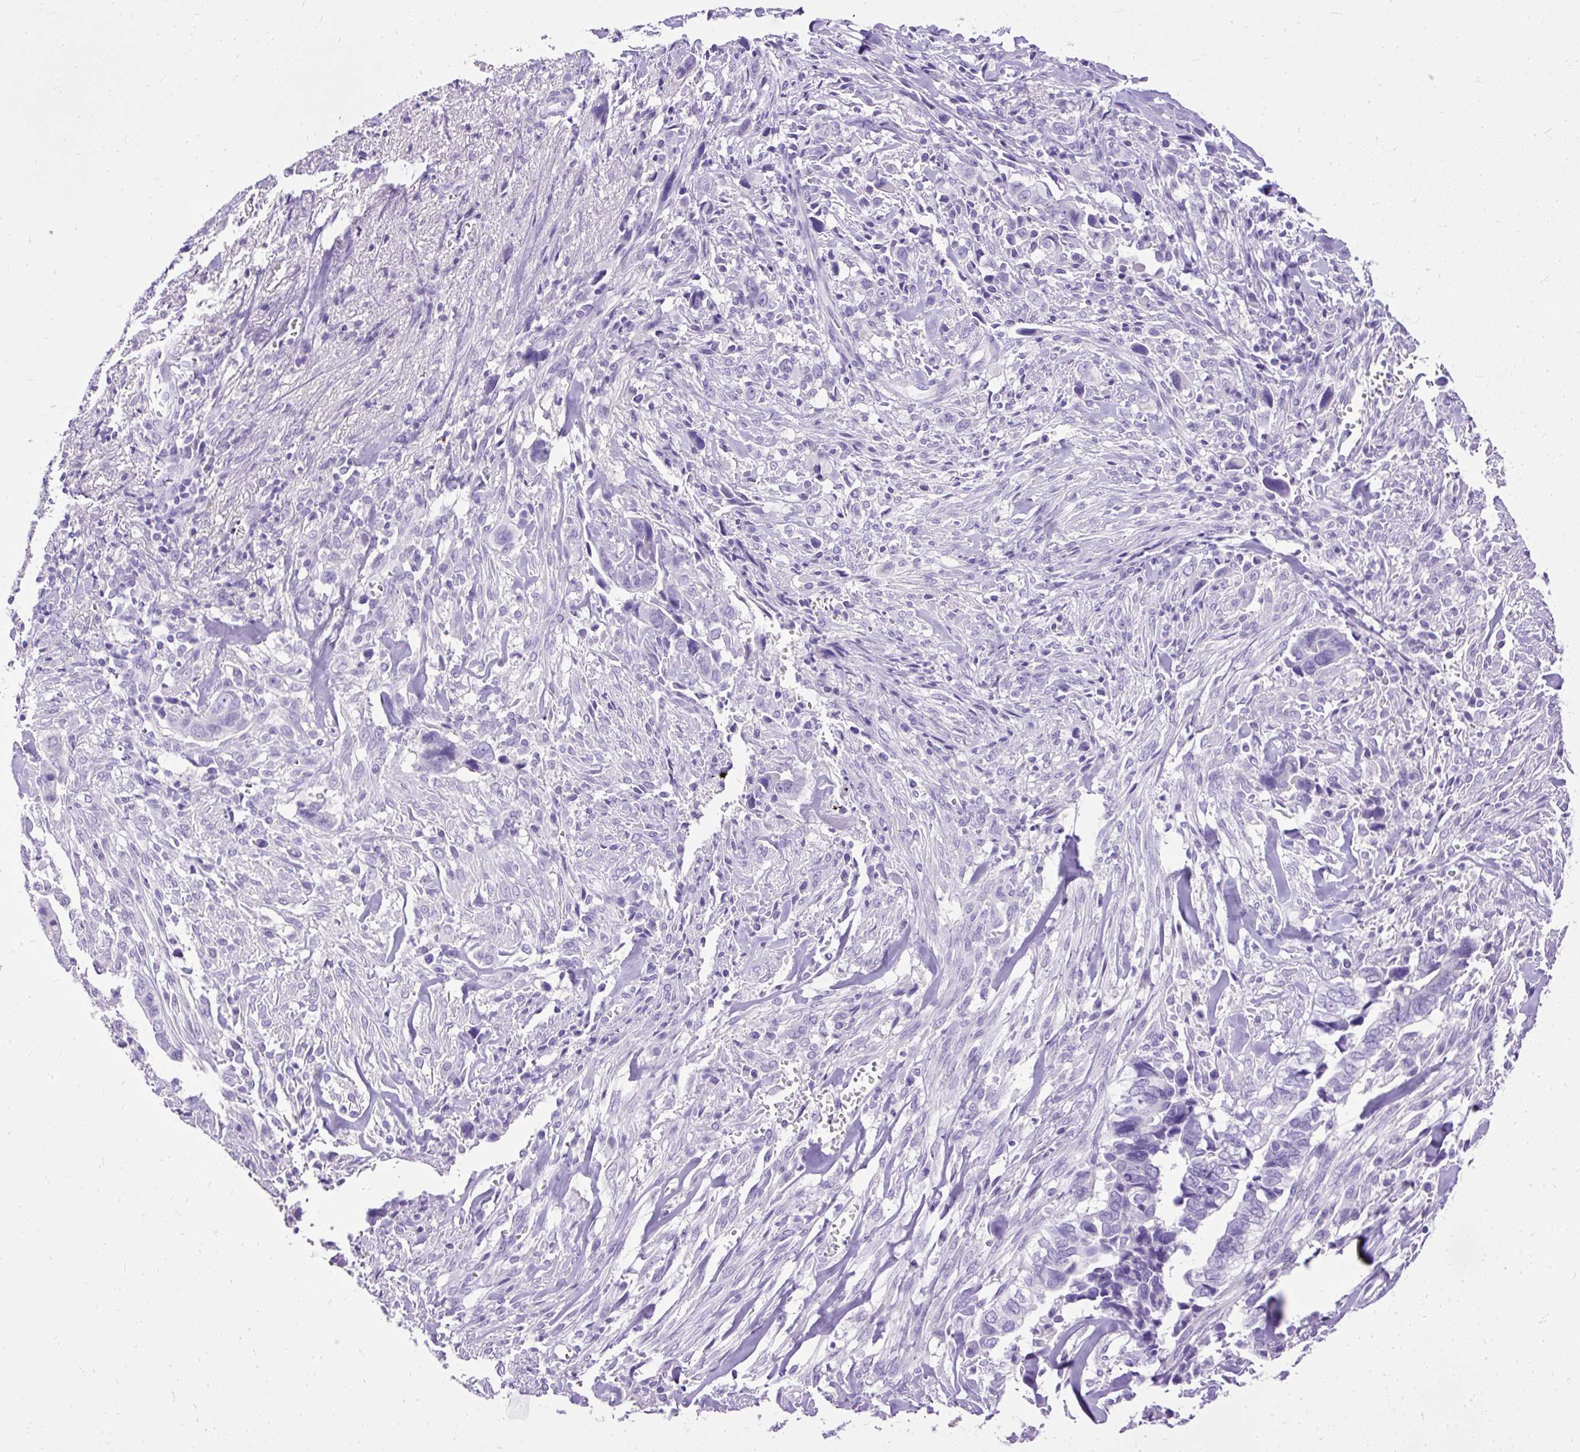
{"staining": {"intensity": "negative", "quantity": "none", "location": "none"}, "tissue": "liver cancer", "cell_type": "Tumor cells", "image_type": "cancer", "snomed": [{"axis": "morphology", "description": "Cholangiocarcinoma"}, {"axis": "topography", "description": "Liver"}], "caption": "Immunohistochemical staining of cholangiocarcinoma (liver) demonstrates no significant expression in tumor cells.", "gene": "HEY1", "patient": {"sex": "female", "age": 79}}